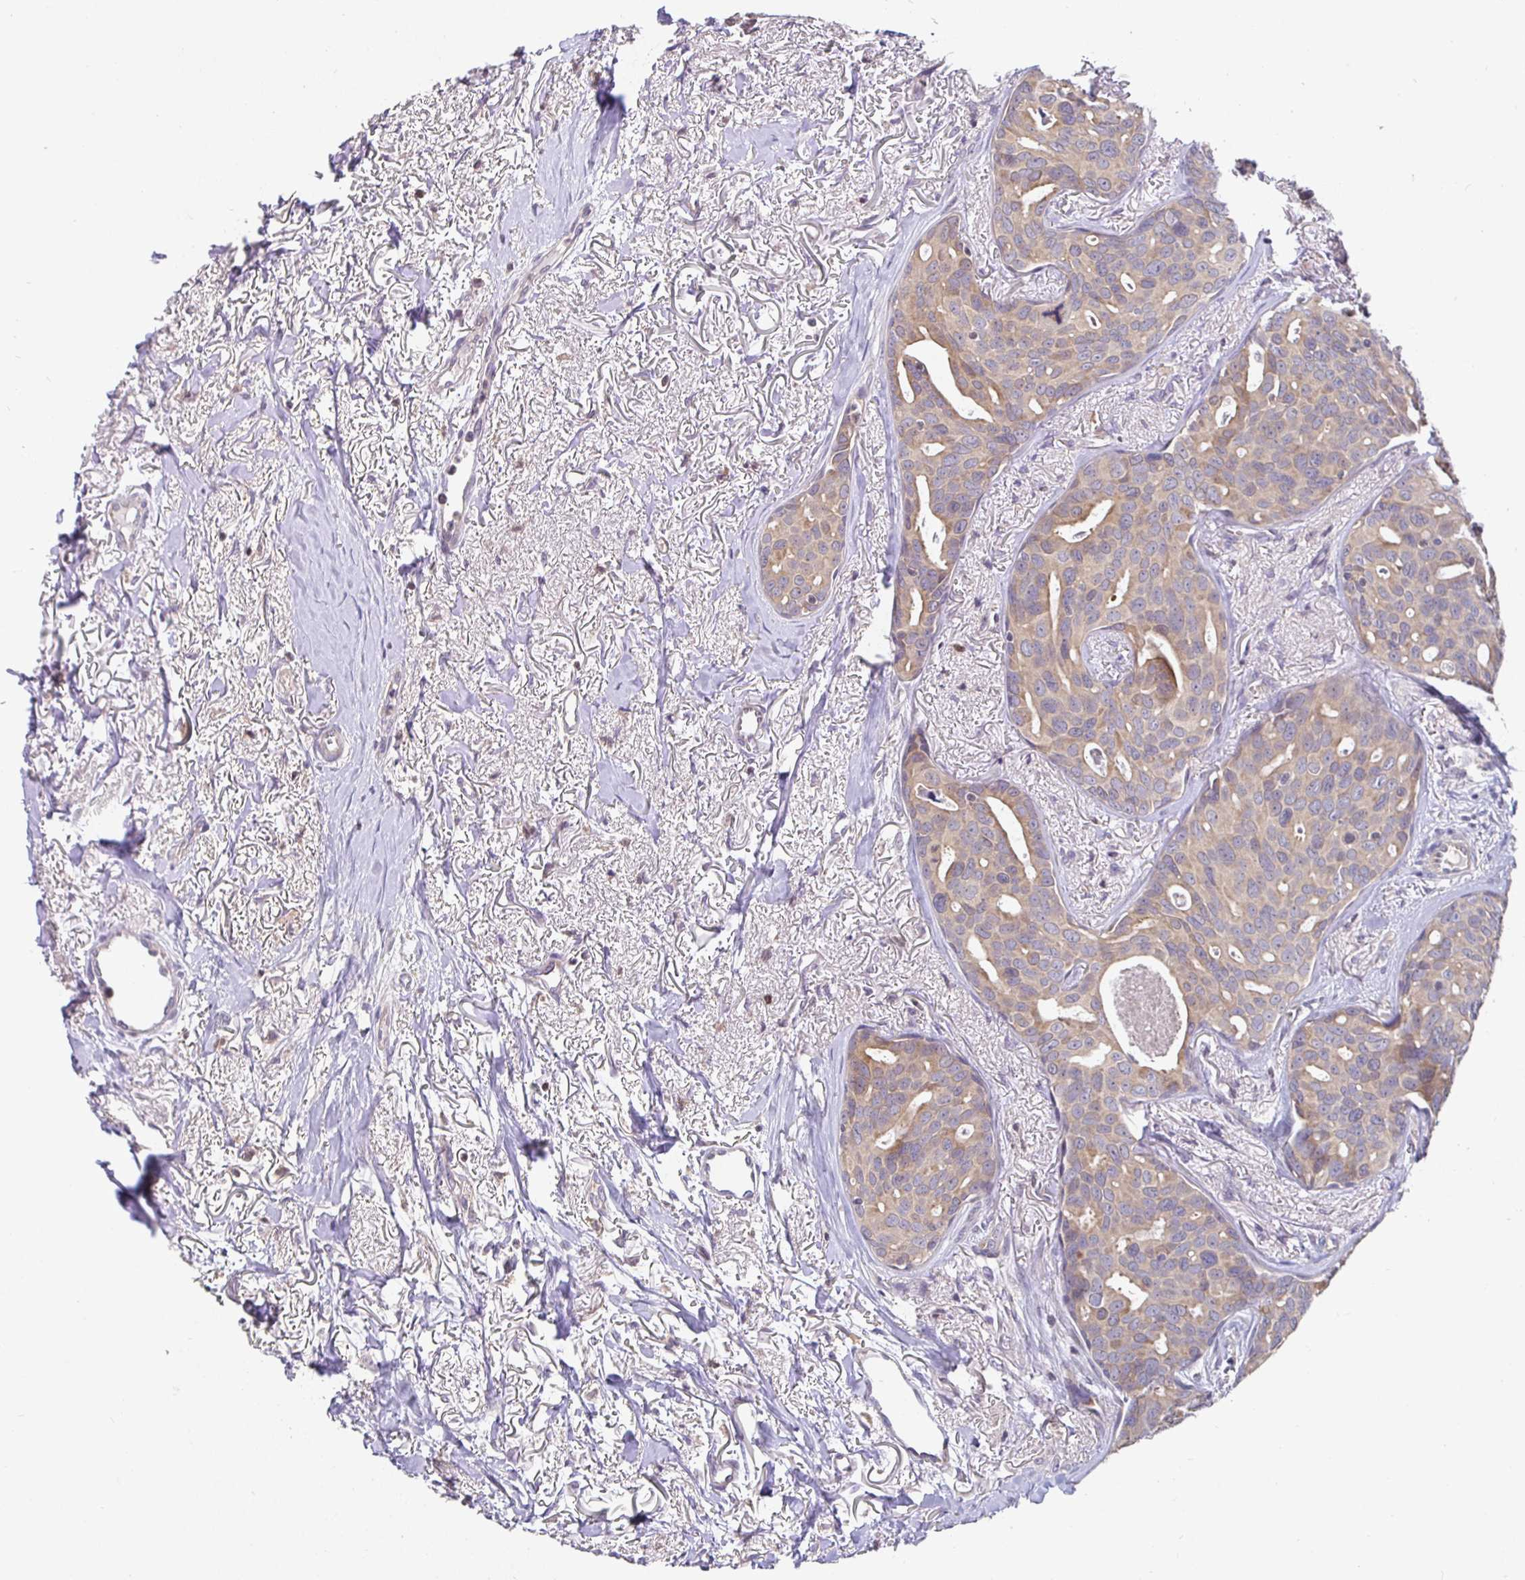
{"staining": {"intensity": "weak", "quantity": ">75%", "location": "cytoplasmic/membranous"}, "tissue": "breast cancer", "cell_type": "Tumor cells", "image_type": "cancer", "snomed": [{"axis": "morphology", "description": "Duct carcinoma"}, {"axis": "topography", "description": "Breast"}], "caption": "Immunohistochemical staining of human breast infiltrating ductal carcinoma shows low levels of weak cytoplasmic/membranous staining in approximately >75% of tumor cells.", "gene": "SATB1", "patient": {"sex": "female", "age": 54}}